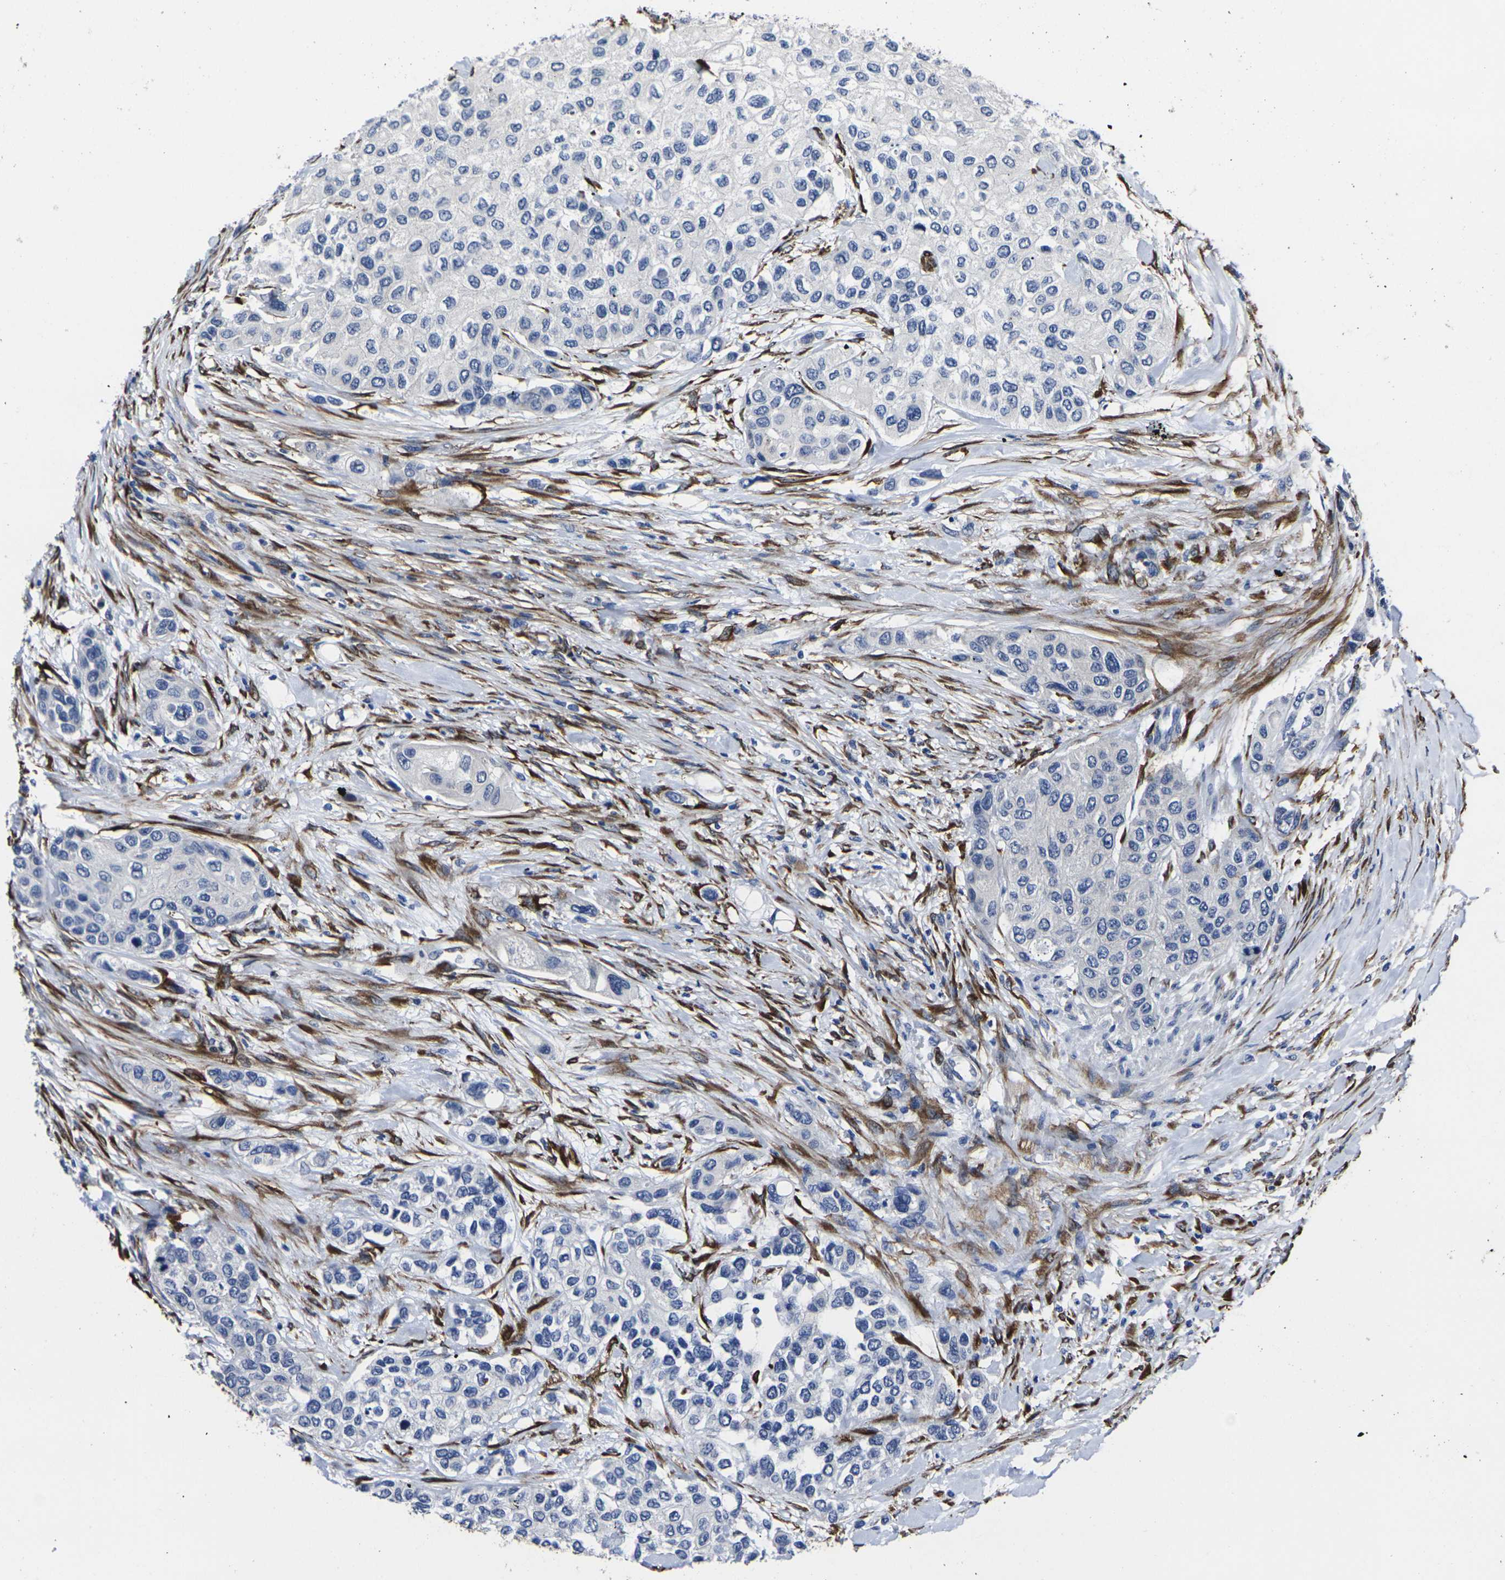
{"staining": {"intensity": "negative", "quantity": "none", "location": "none"}, "tissue": "urothelial cancer", "cell_type": "Tumor cells", "image_type": "cancer", "snomed": [{"axis": "morphology", "description": "Urothelial carcinoma, High grade"}, {"axis": "topography", "description": "Urinary bladder"}], "caption": "An immunohistochemistry photomicrograph of urothelial cancer is shown. There is no staining in tumor cells of urothelial cancer. Brightfield microscopy of IHC stained with DAB (brown) and hematoxylin (blue), captured at high magnification.", "gene": "CYP2C8", "patient": {"sex": "female", "age": 56}}